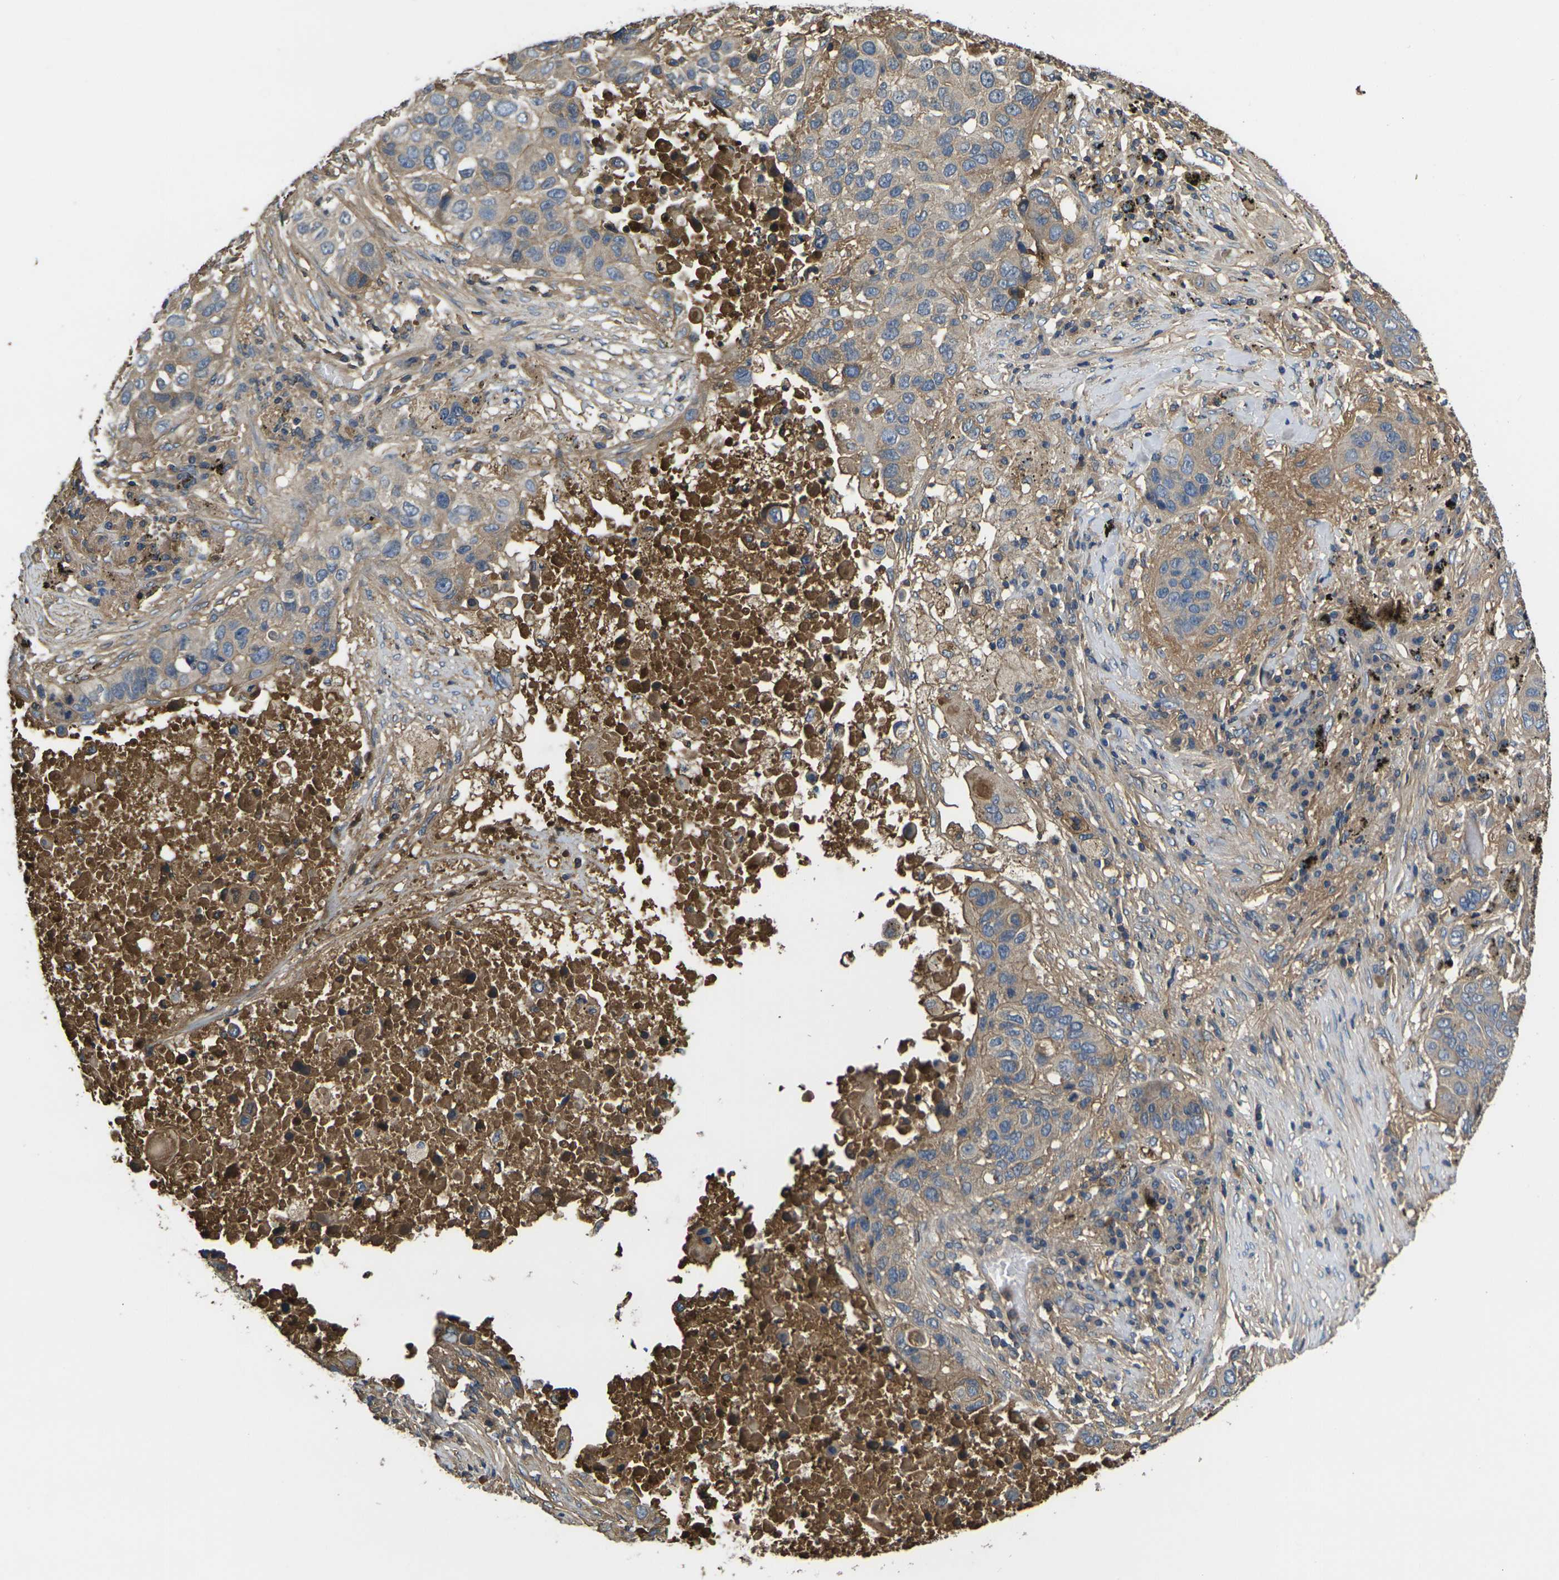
{"staining": {"intensity": "weak", "quantity": ">75%", "location": "cytoplasmic/membranous"}, "tissue": "lung cancer", "cell_type": "Tumor cells", "image_type": "cancer", "snomed": [{"axis": "morphology", "description": "Squamous cell carcinoma, NOS"}, {"axis": "topography", "description": "Lung"}], "caption": "An image showing weak cytoplasmic/membranous expression in approximately >75% of tumor cells in lung cancer, as visualized by brown immunohistochemical staining.", "gene": "HSPG2", "patient": {"sex": "male", "age": 57}}